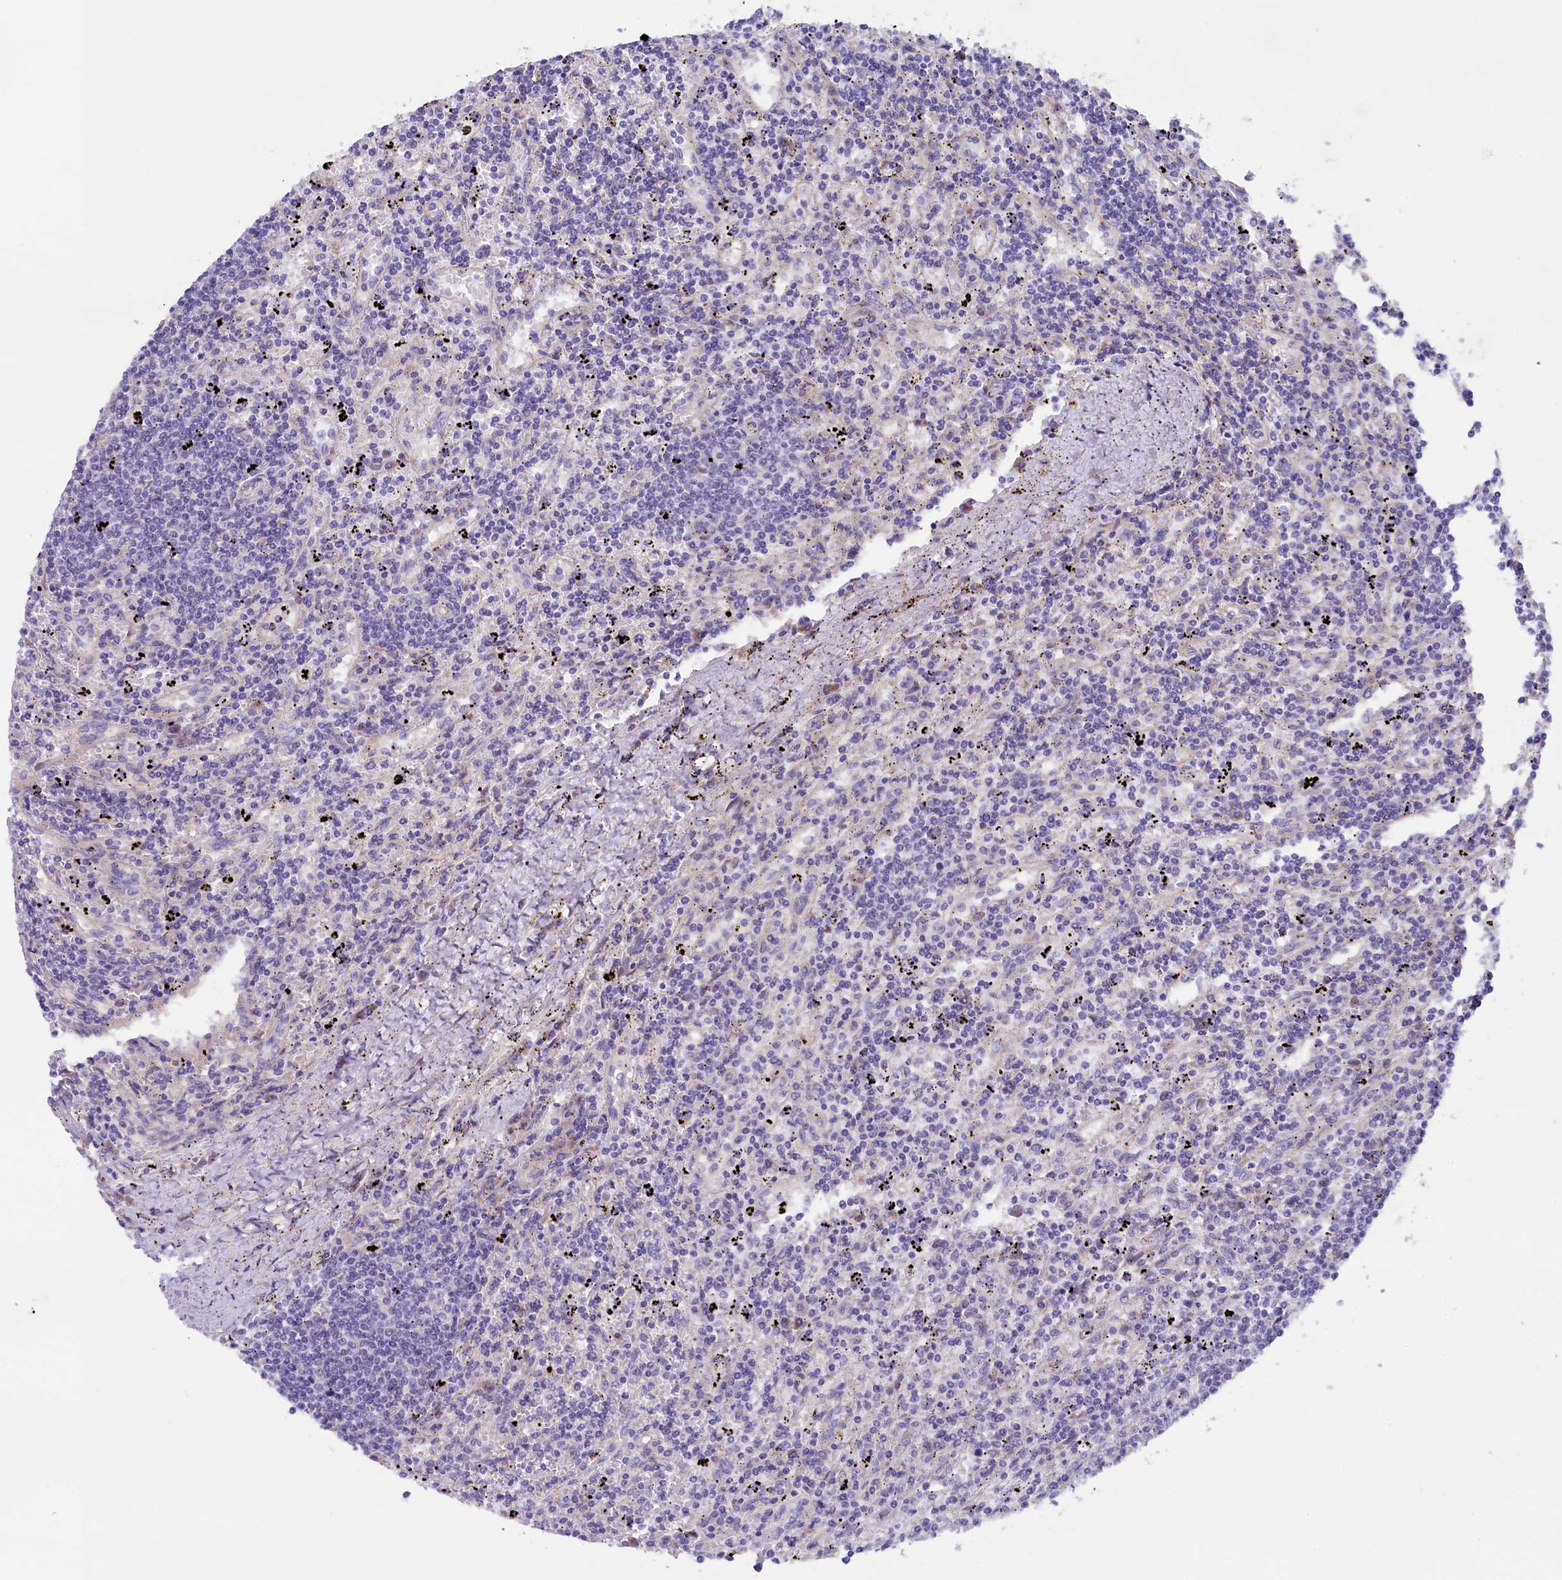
{"staining": {"intensity": "negative", "quantity": "none", "location": "none"}, "tissue": "lymphoma", "cell_type": "Tumor cells", "image_type": "cancer", "snomed": [{"axis": "morphology", "description": "Malignant lymphoma, non-Hodgkin's type, Low grade"}, {"axis": "topography", "description": "Spleen"}], "caption": "A photomicrograph of human malignant lymphoma, non-Hodgkin's type (low-grade) is negative for staining in tumor cells.", "gene": "GPR108", "patient": {"sex": "male", "age": 76}}